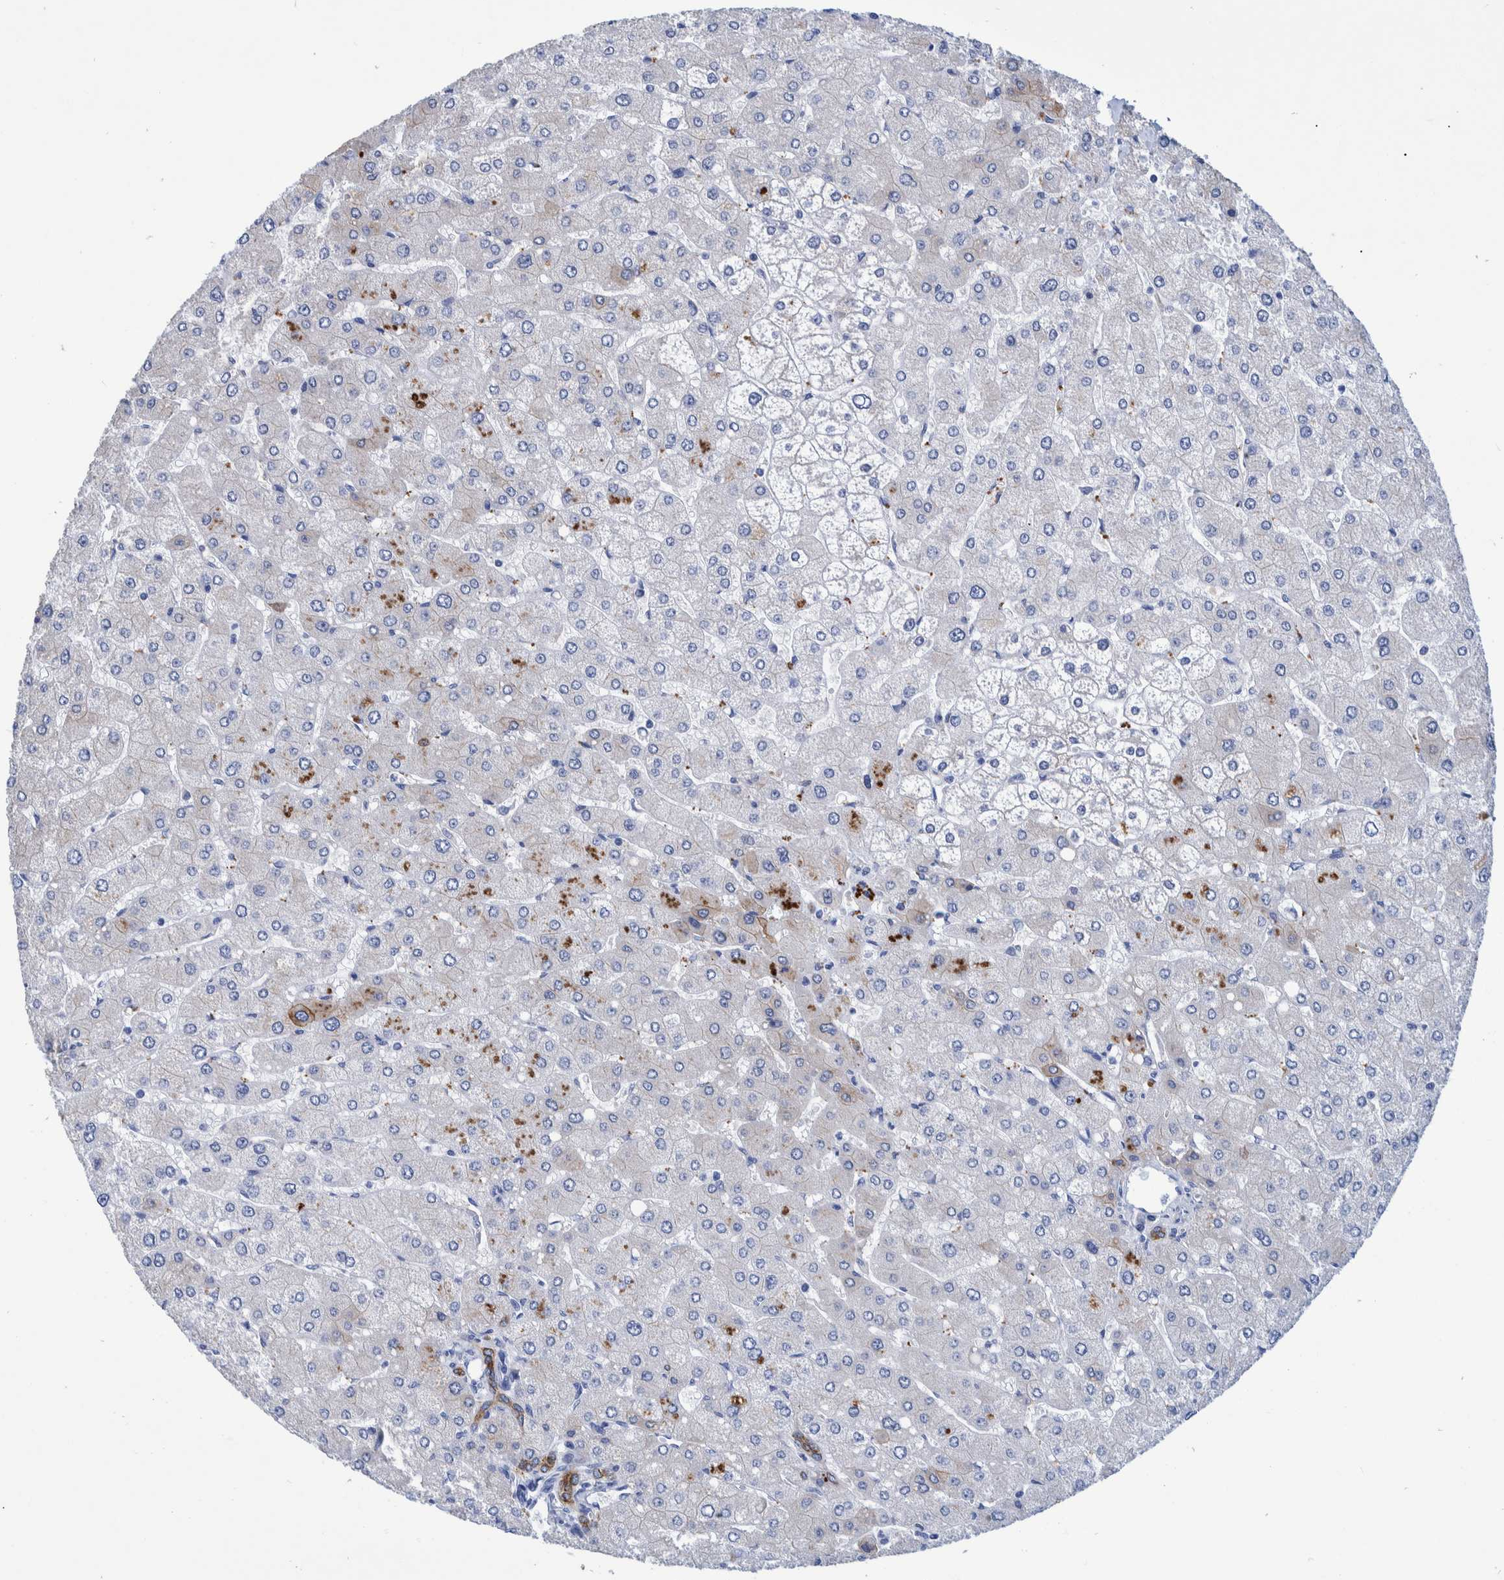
{"staining": {"intensity": "strong", "quantity": ">75%", "location": "cytoplasmic/membranous"}, "tissue": "liver", "cell_type": "Cholangiocytes", "image_type": "normal", "snomed": [{"axis": "morphology", "description": "Normal tissue, NOS"}, {"axis": "topography", "description": "Liver"}], "caption": "Strong cytoplasmic/membranous expression is seen in about >75% of cholangiocytes in benign liver.", "gene": "MKS1", "patient": {"sex": "male", "age": 55}}